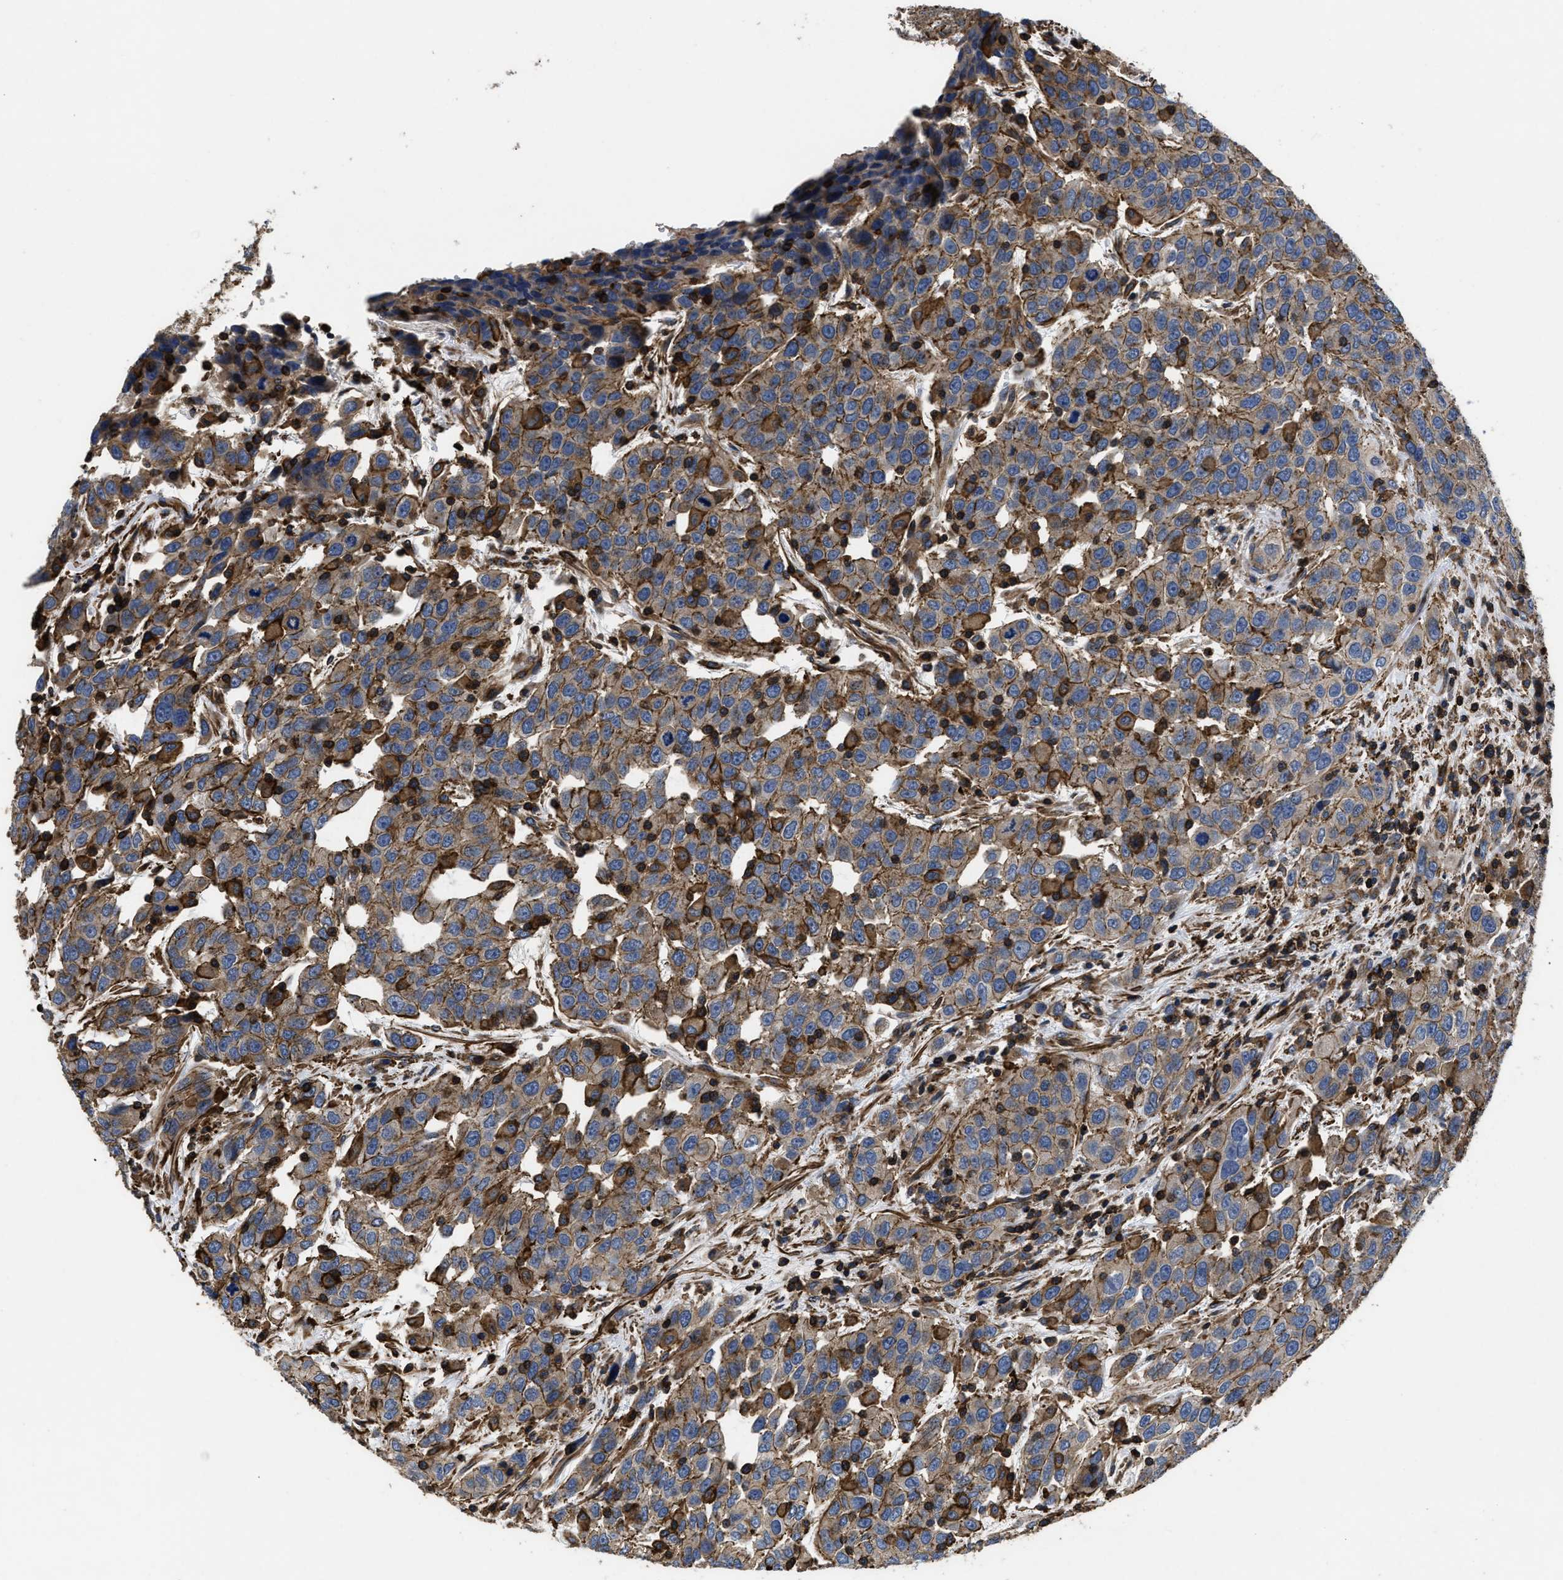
{"staining": {"intensity": "weak", "quantity": ">75%", "location": "cytoplasmic/membranous"}, "tissue": "urothelial cancer", "cell_type": "Tumor cells", "image_type": "cancer", "snomed": [{"axis": "morphology", "description": "Urothelial carcinoma, High grade"}, {"axis": "topography", "description": "Urinary bladder"}], "caption": "Immunohistochemistry (DAB) staining of high-grade urothelial carcinoma displays weak cytoplasmic/membranous protein positivity in approximately >75% of tumor cells. (brown staining indicates protein expression, while blue staining denotes nuclei).", "gene": "SCUBE2", "patient": {"sex": "female", "age": 80}}